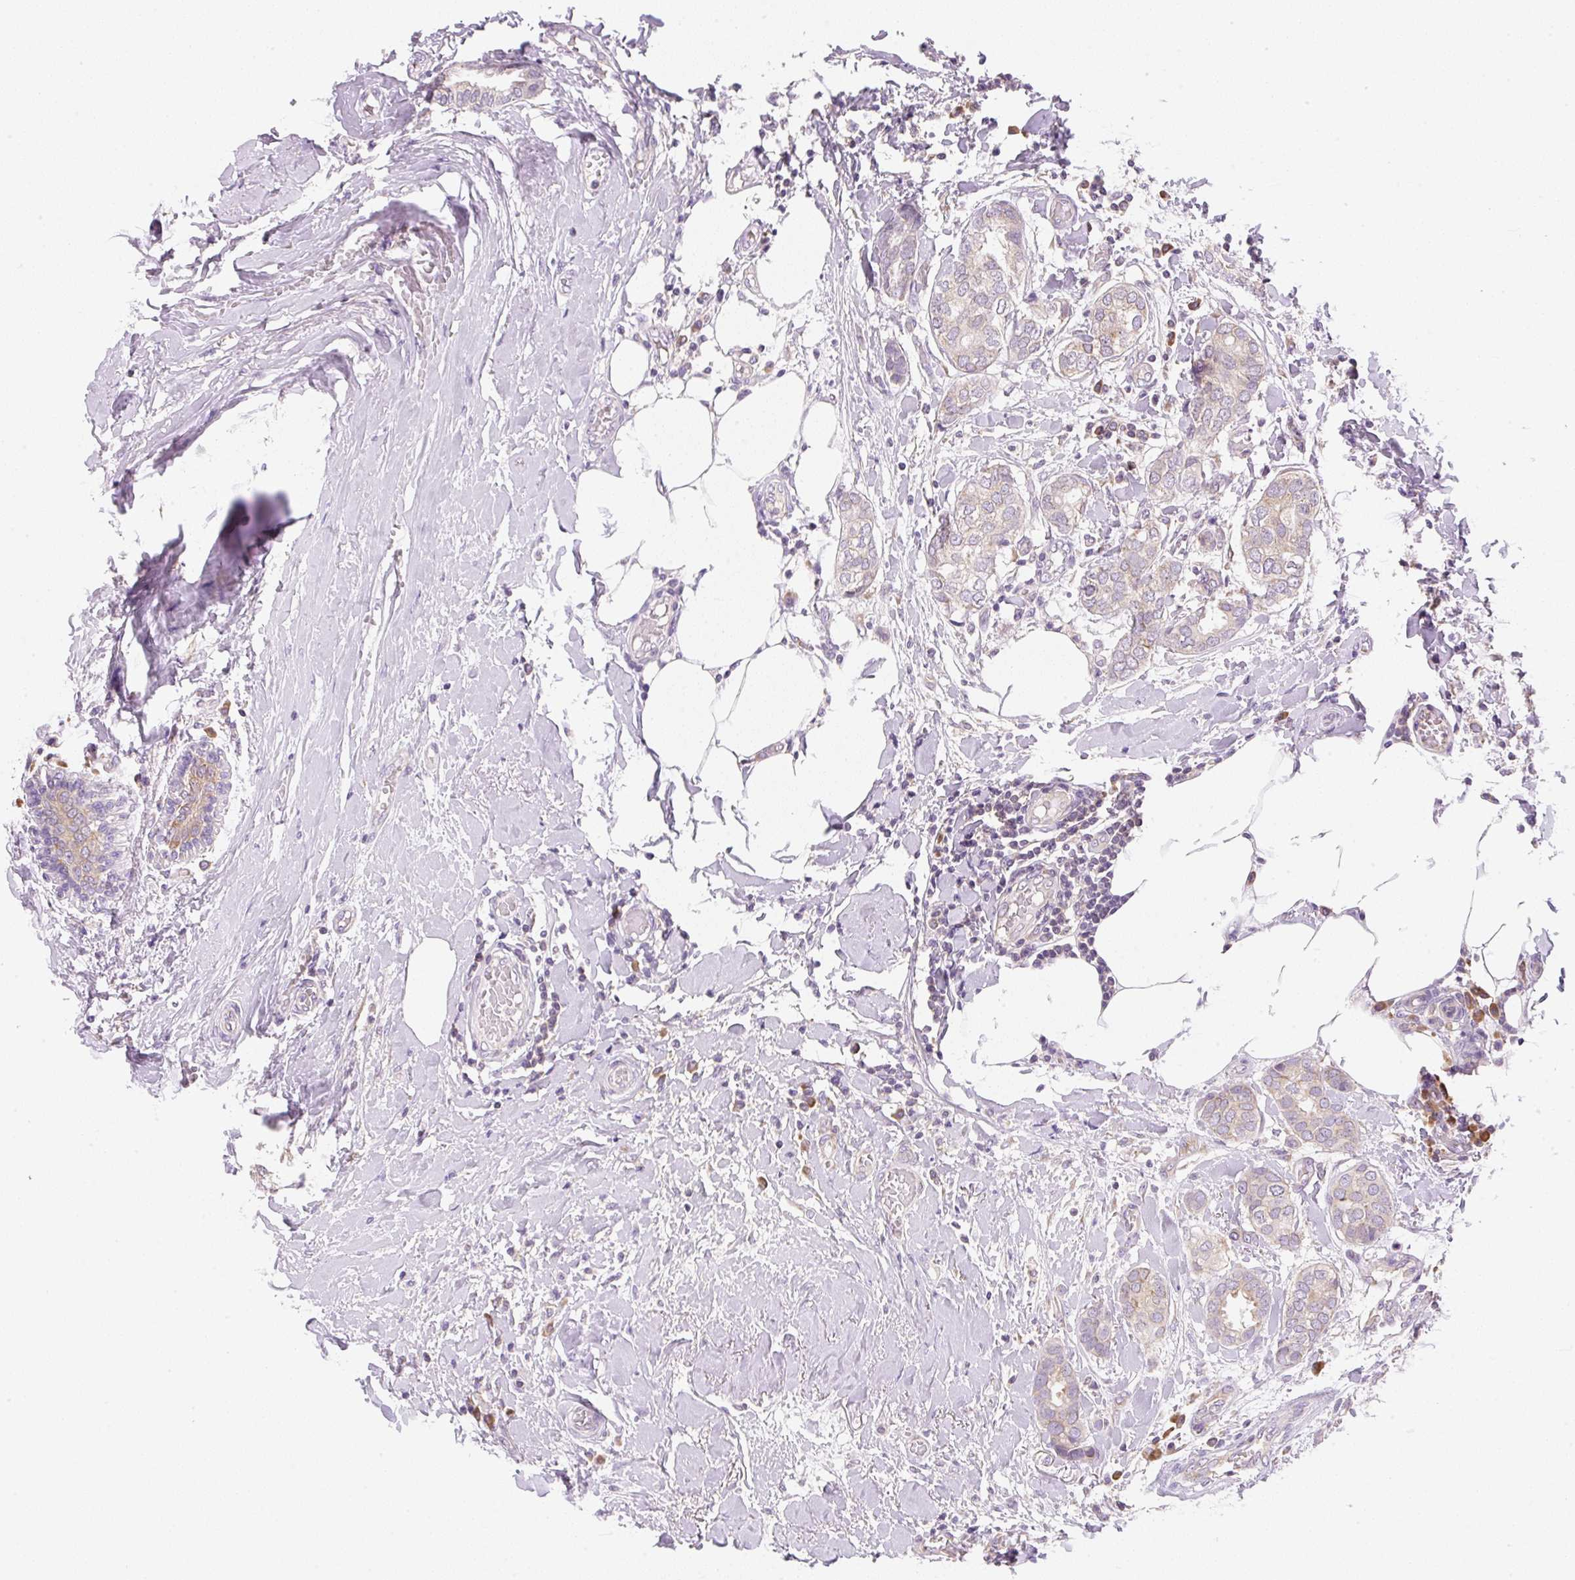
{"staining": {"intensity": "weak", "quantity": "<25%", "location": "cytoplasmic/membranous"}, "tissue": "breast cancer", "cell_type": "Tumor cells", "image_type": "cancer", "snomed": [{"axis": "morphology", "description": "Duct carcinoma"}, {"axis": "topography", "description": "Breast"}], "caption": "An image of infiltrating ductal carcinoma (breast) stained for a protein shows no brown staining in tumor cells. (DAB IHC with hematoxylin counter stain).", "gene": "RPL18A", "patient": {"sex": "female", "age": 73}}